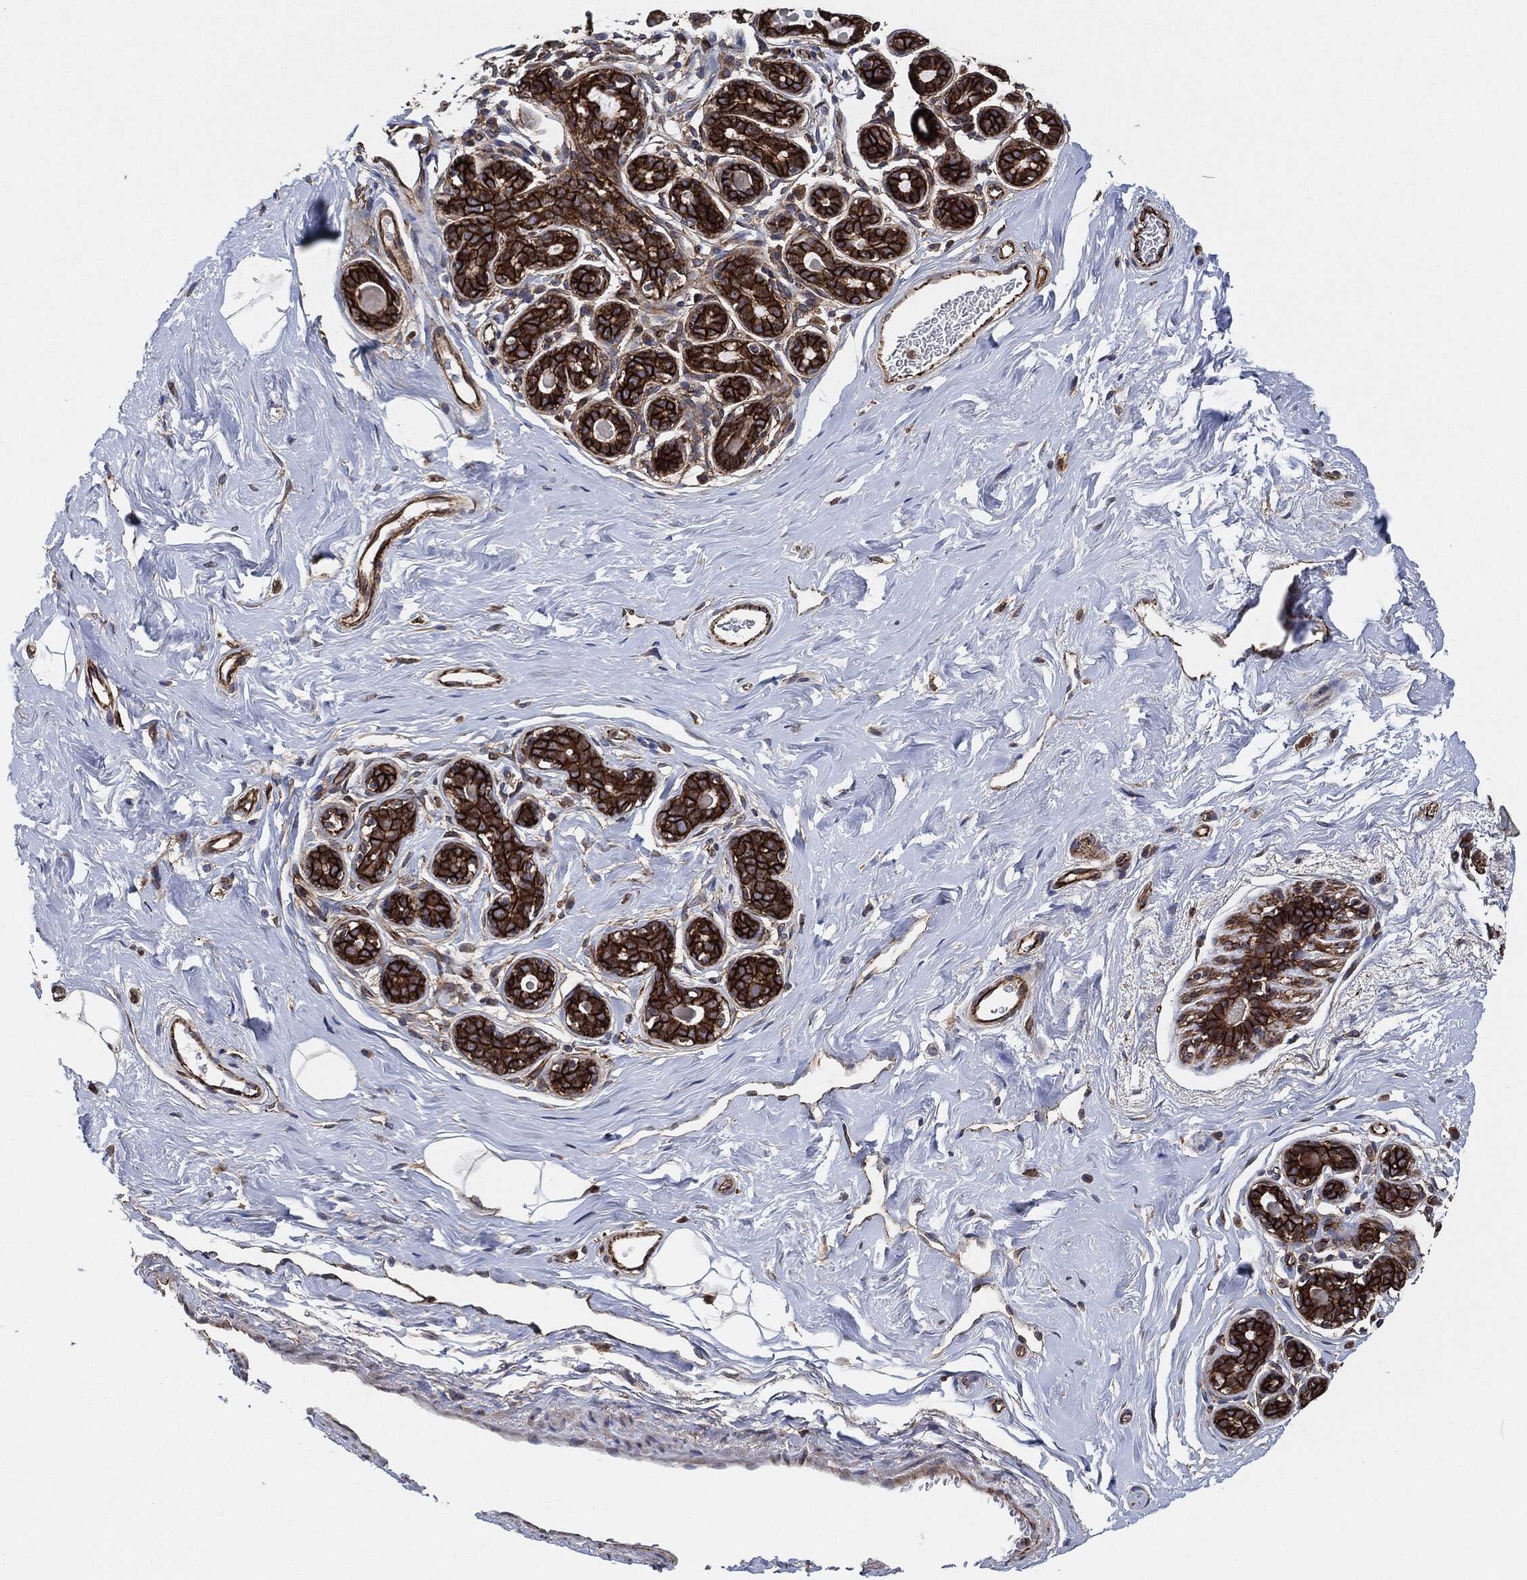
{"staining": {"intensity": "negative", "quantity": "none", "location": "none"}, "tissue": "breast", "cell_type": "Adipocytes", "image_type": "normal", "snomed": [{"axis": "morphology", "description": "Normal tissue, NOS"}, {"axis": "topography", "description": "Skin"}, {"axis": "topography", "description": "Breast"}], "caption": "Breast stained for a protein using immunohistochemistry (IHC) shows no staining adipocytes.", "gene": "CTNNA1", "patient": {"sex": "female", "age": 43}}